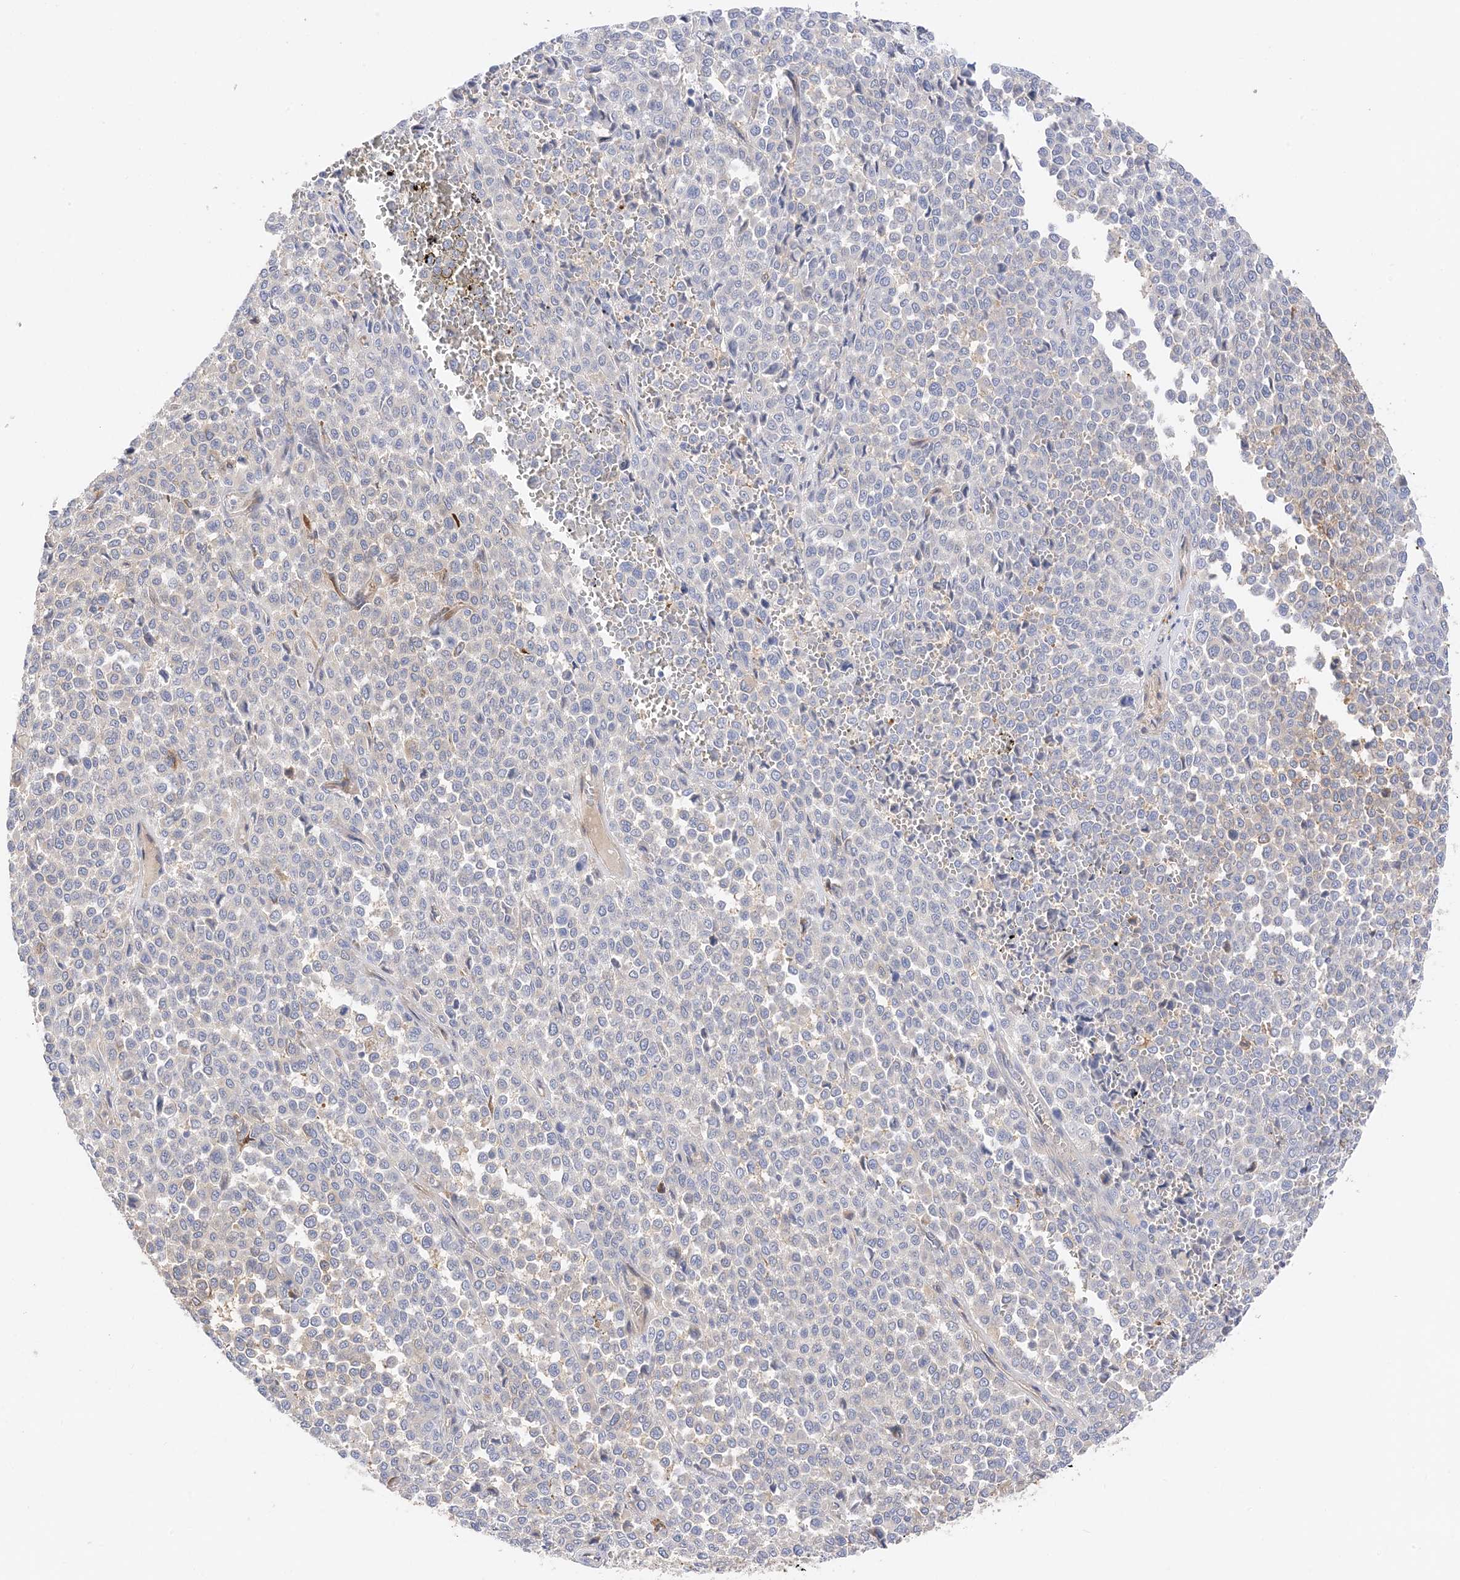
{"staining": {"intensity": "negative", "quantity": "none", "location": "none"}, "tissue": "melanoma", "cell_type": "Tumor cells", "image_type": "cancer", "snomed": [{"axis": "morphology", "description": "Malignant melanoma, Metastatic site"}, {"axis": "topography", "description": "Pancreas"}], "caption": "Immunohistochemistry (IHC) image of neoplastic tissue: human melanoma stained with DAB demonstrates no significant protein positivity in tumor cells. (IHC, brightfield microscopy, high magnification).", "gene": "ARV1", "patient": {"sex": "female", "age": 30}}